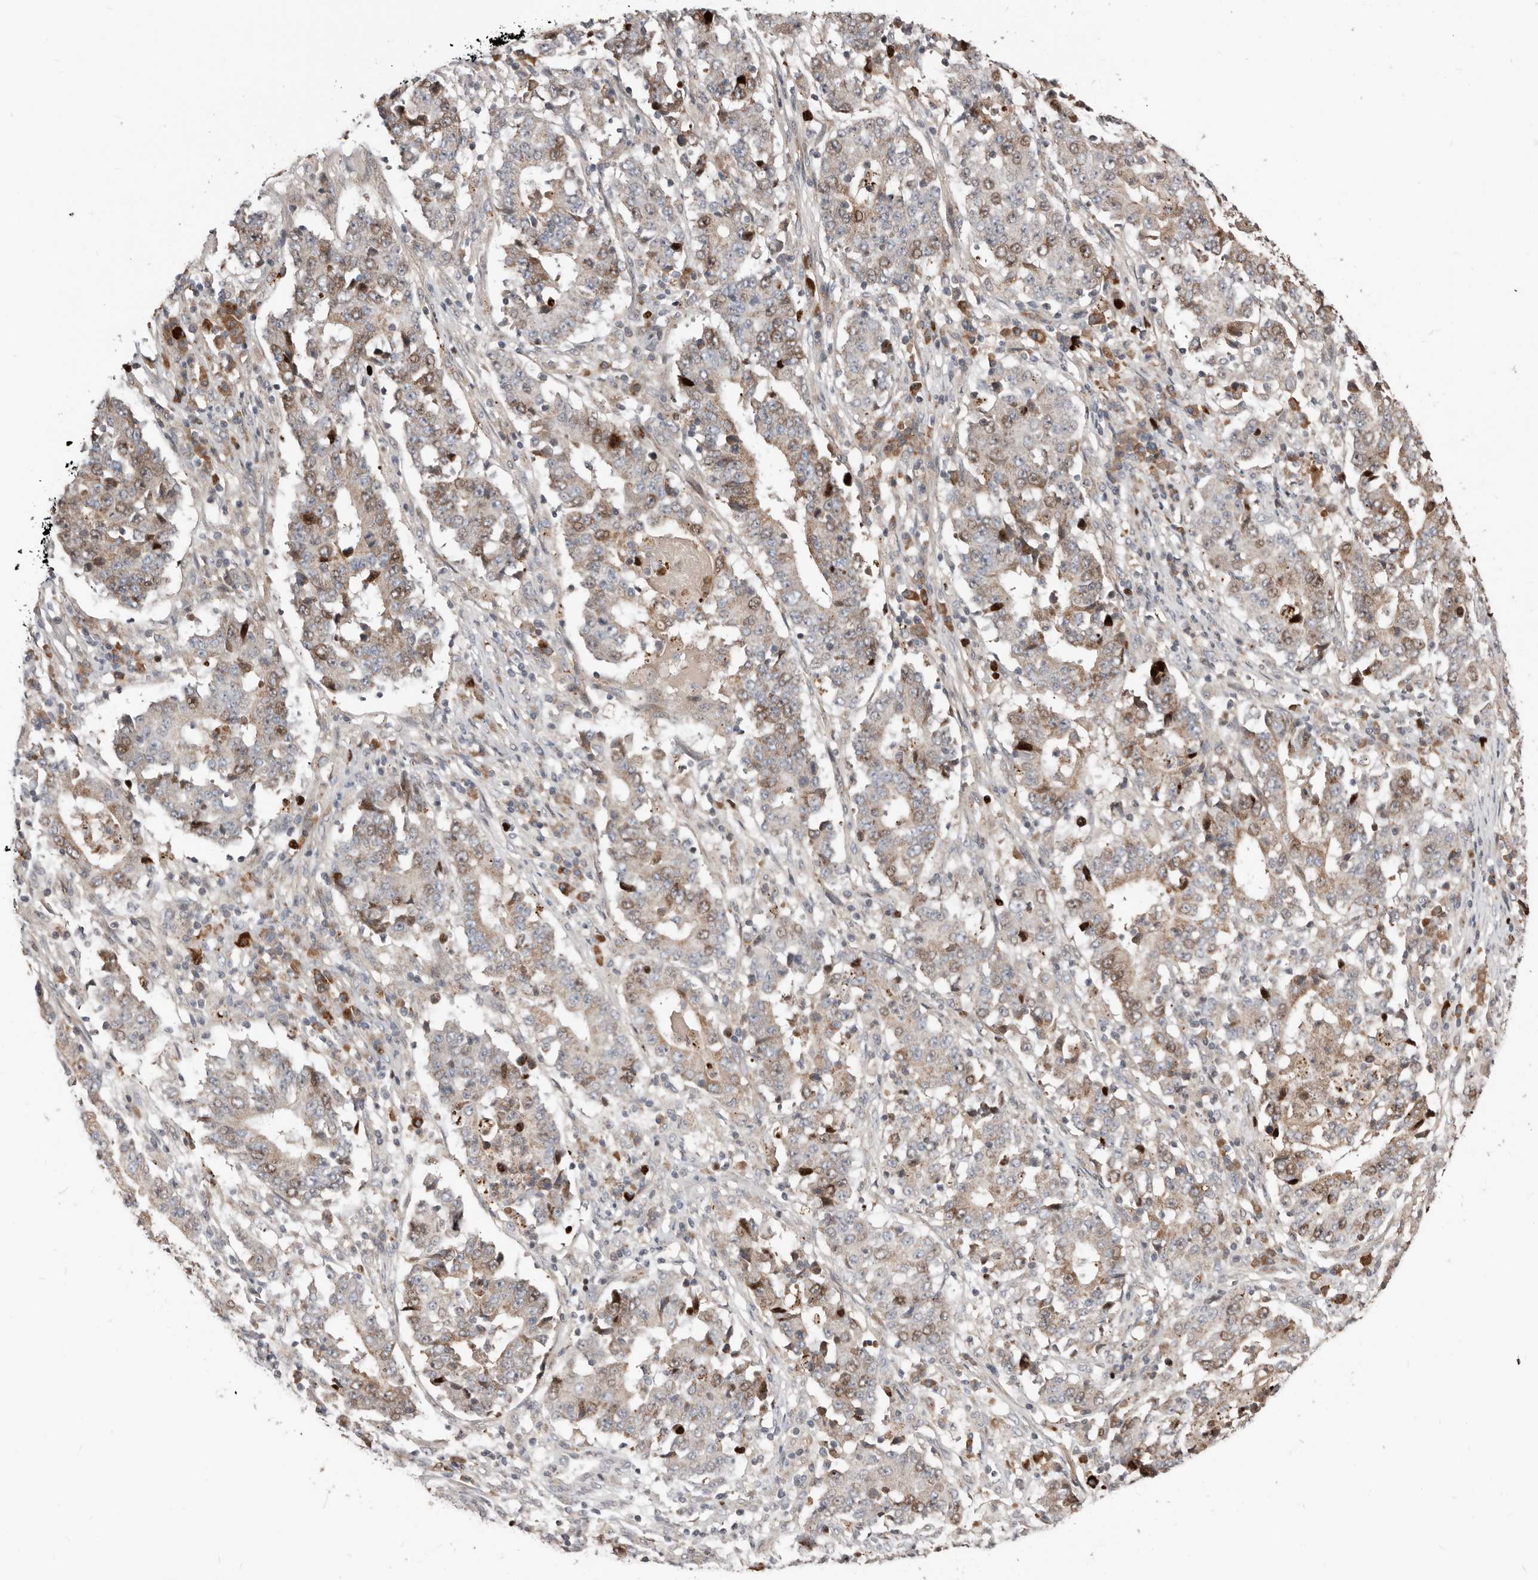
{"staining": {"intensity": "weak", "quantity": "25%-75%", "location": "cytoplasmic/membranous,nuclear"}, "tissue": "stomach cancer", "cell_type": "Tumor cells", "image_type": "cancer", "snomed": [{"axis": "morphology", "description": "Adenocarcinoma, NOS"}, {"axis": "topography", "description": "Stomach"}], "caption": "Human stomach cancer stained for a protein (brown) demonstrates weak cytoplasmic/membranous and nuclear positive staining in about 25%-75% of tumor cells.", "gene": "SMYD4", "patient": {"sex": "male", "age": 59}}